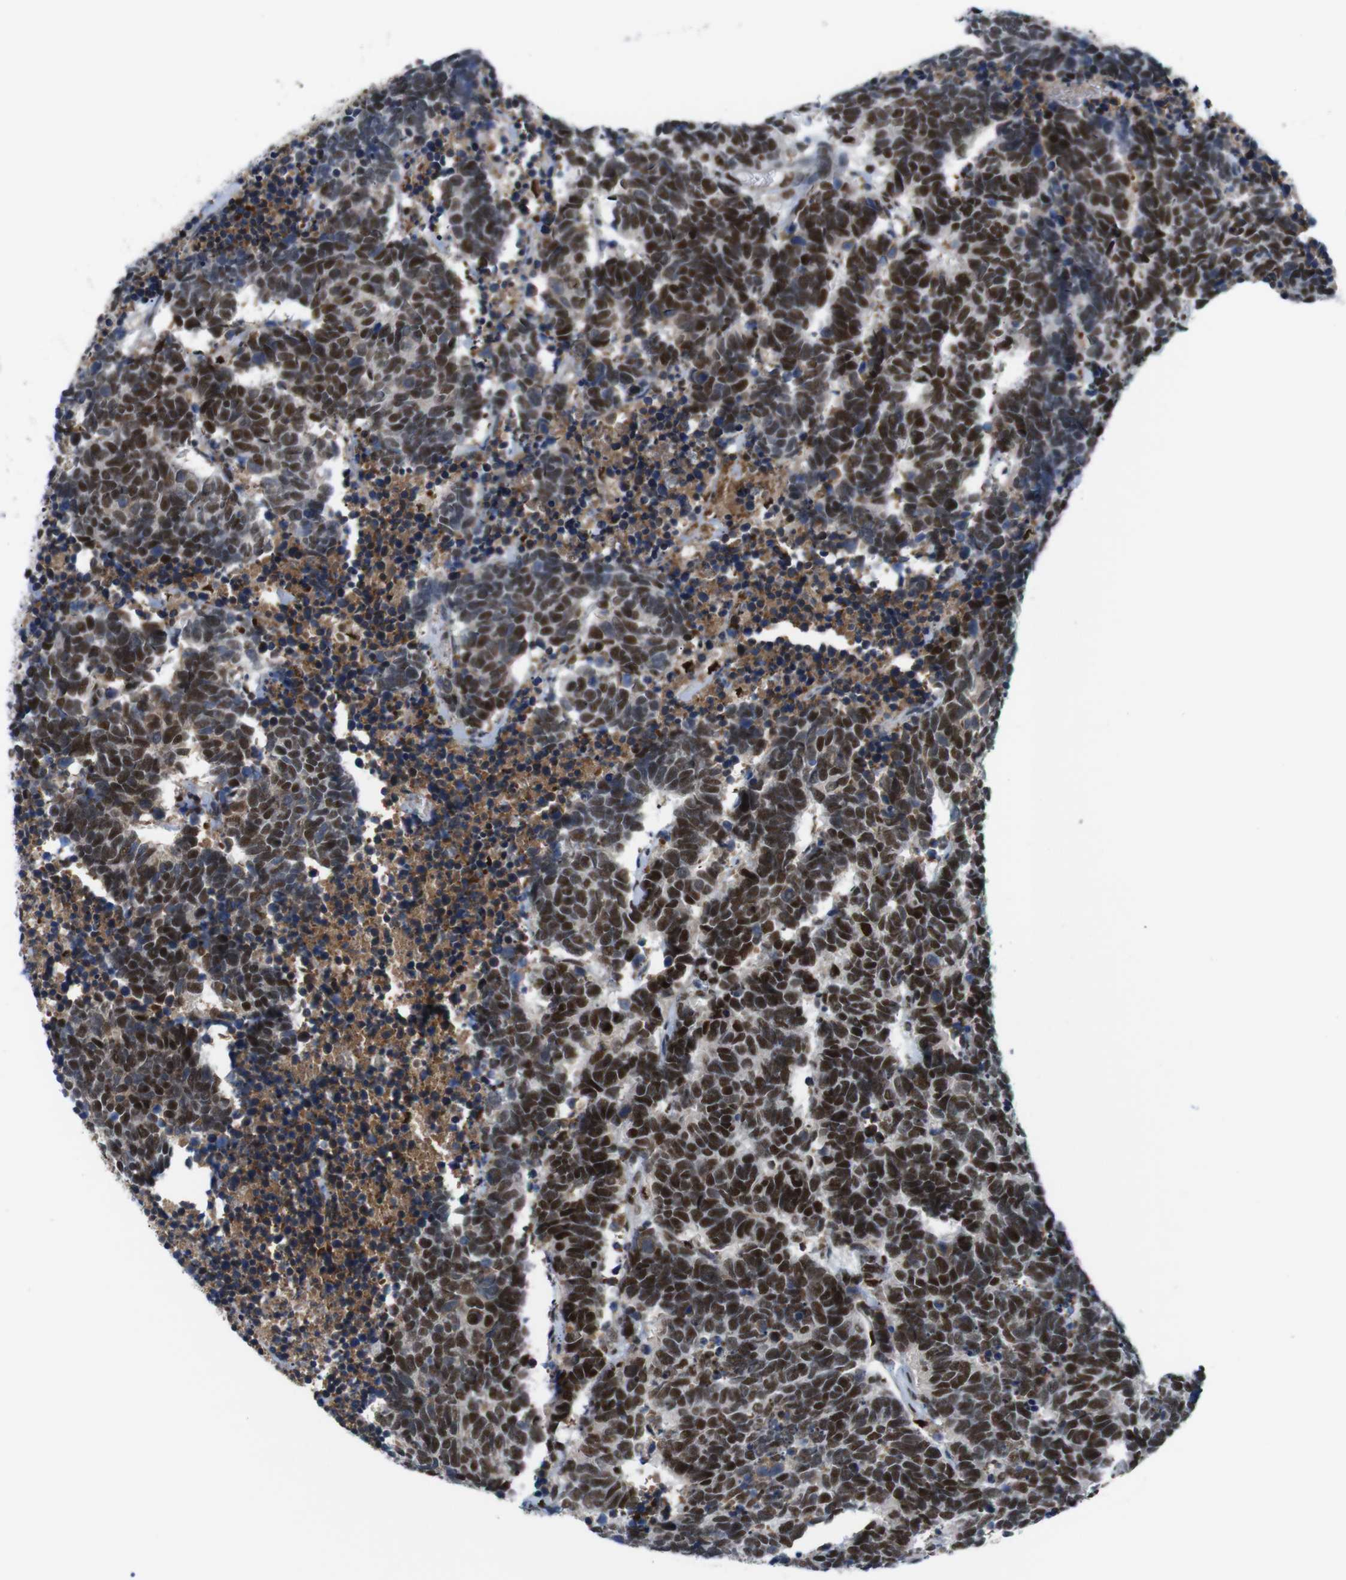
{"staining": {"intensity": "strong", "quantity": ">75%", "location": "nuclear"}, "tissue": "carcinoid", "cell_type": "Tumor cells", "image_type": "cancer", "snomed": [{"axis": "morphology", "description": "Carcinoma, NOS"}, {"axis": "morphology", "description": "Carcinoid, malignant, NOS"}, {"axis": "topography", "description": "Urinary bladder"}], "caption": "Protein expression analysis of carcinoid displays strong nuclear positivity in about >75% of tumor cells. Nuclei are stained in blue.", "gene": "PSME3", "patient": {"sex": "male", "age": 57}}